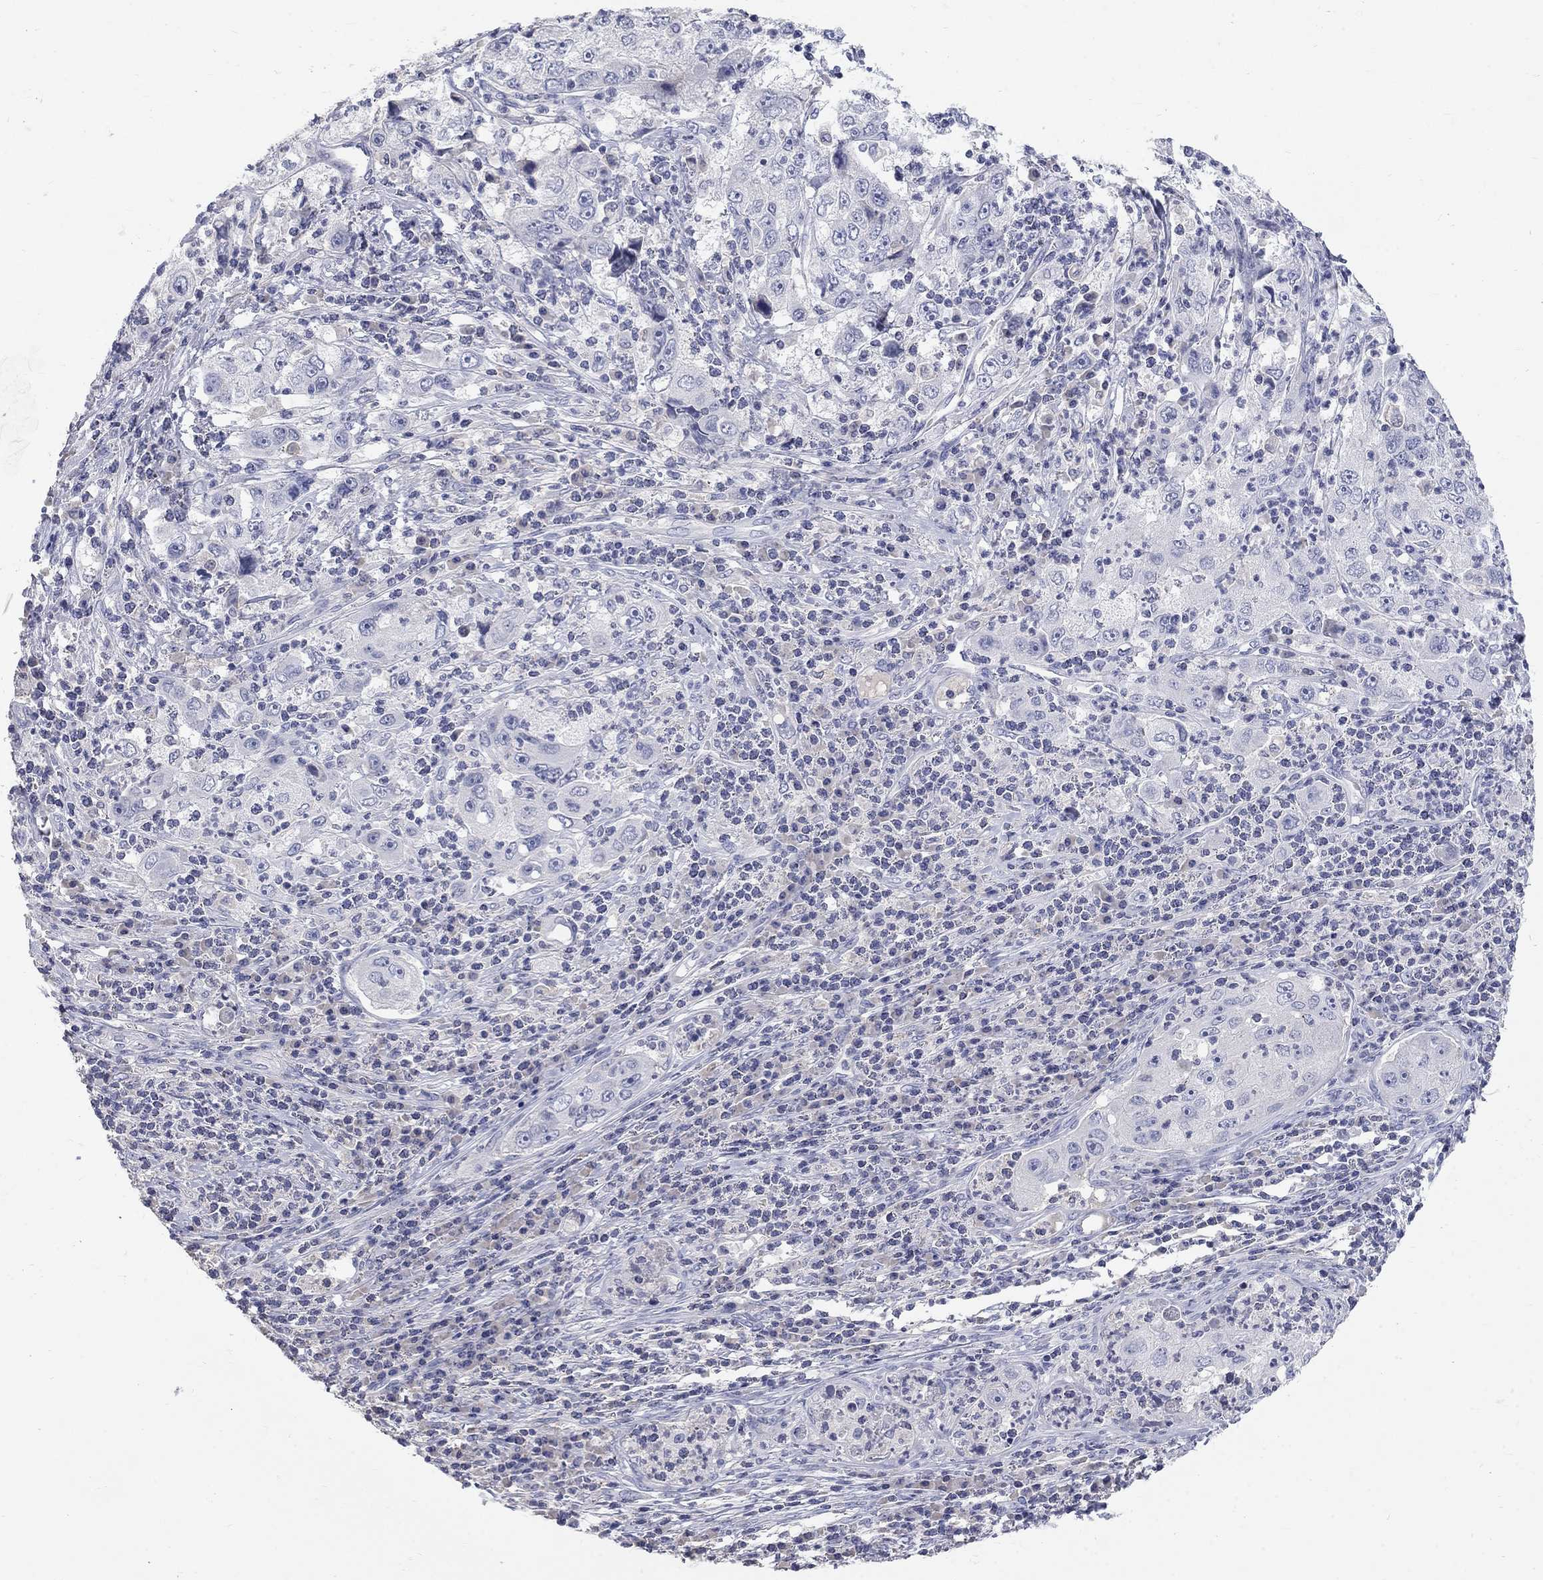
{"staining": {"intensity": "negative", "quantity": "none", "location": "none"}, "tissue": "cervical cancer", "cell_type": "Tumor cells", "image_type": "cancer", "snomed": [{"axis": "morphology", "description": "Squamous cell carcinoma, NOS"}, {"axis": "topography", "description": "Cervix"}], "caption": "A histopathology image of cervical cancer stained for a protein exhibits no brown staining in tumor cells.", "gene": "PTH1R", "patient": {"sex": "female", "age": 36}}